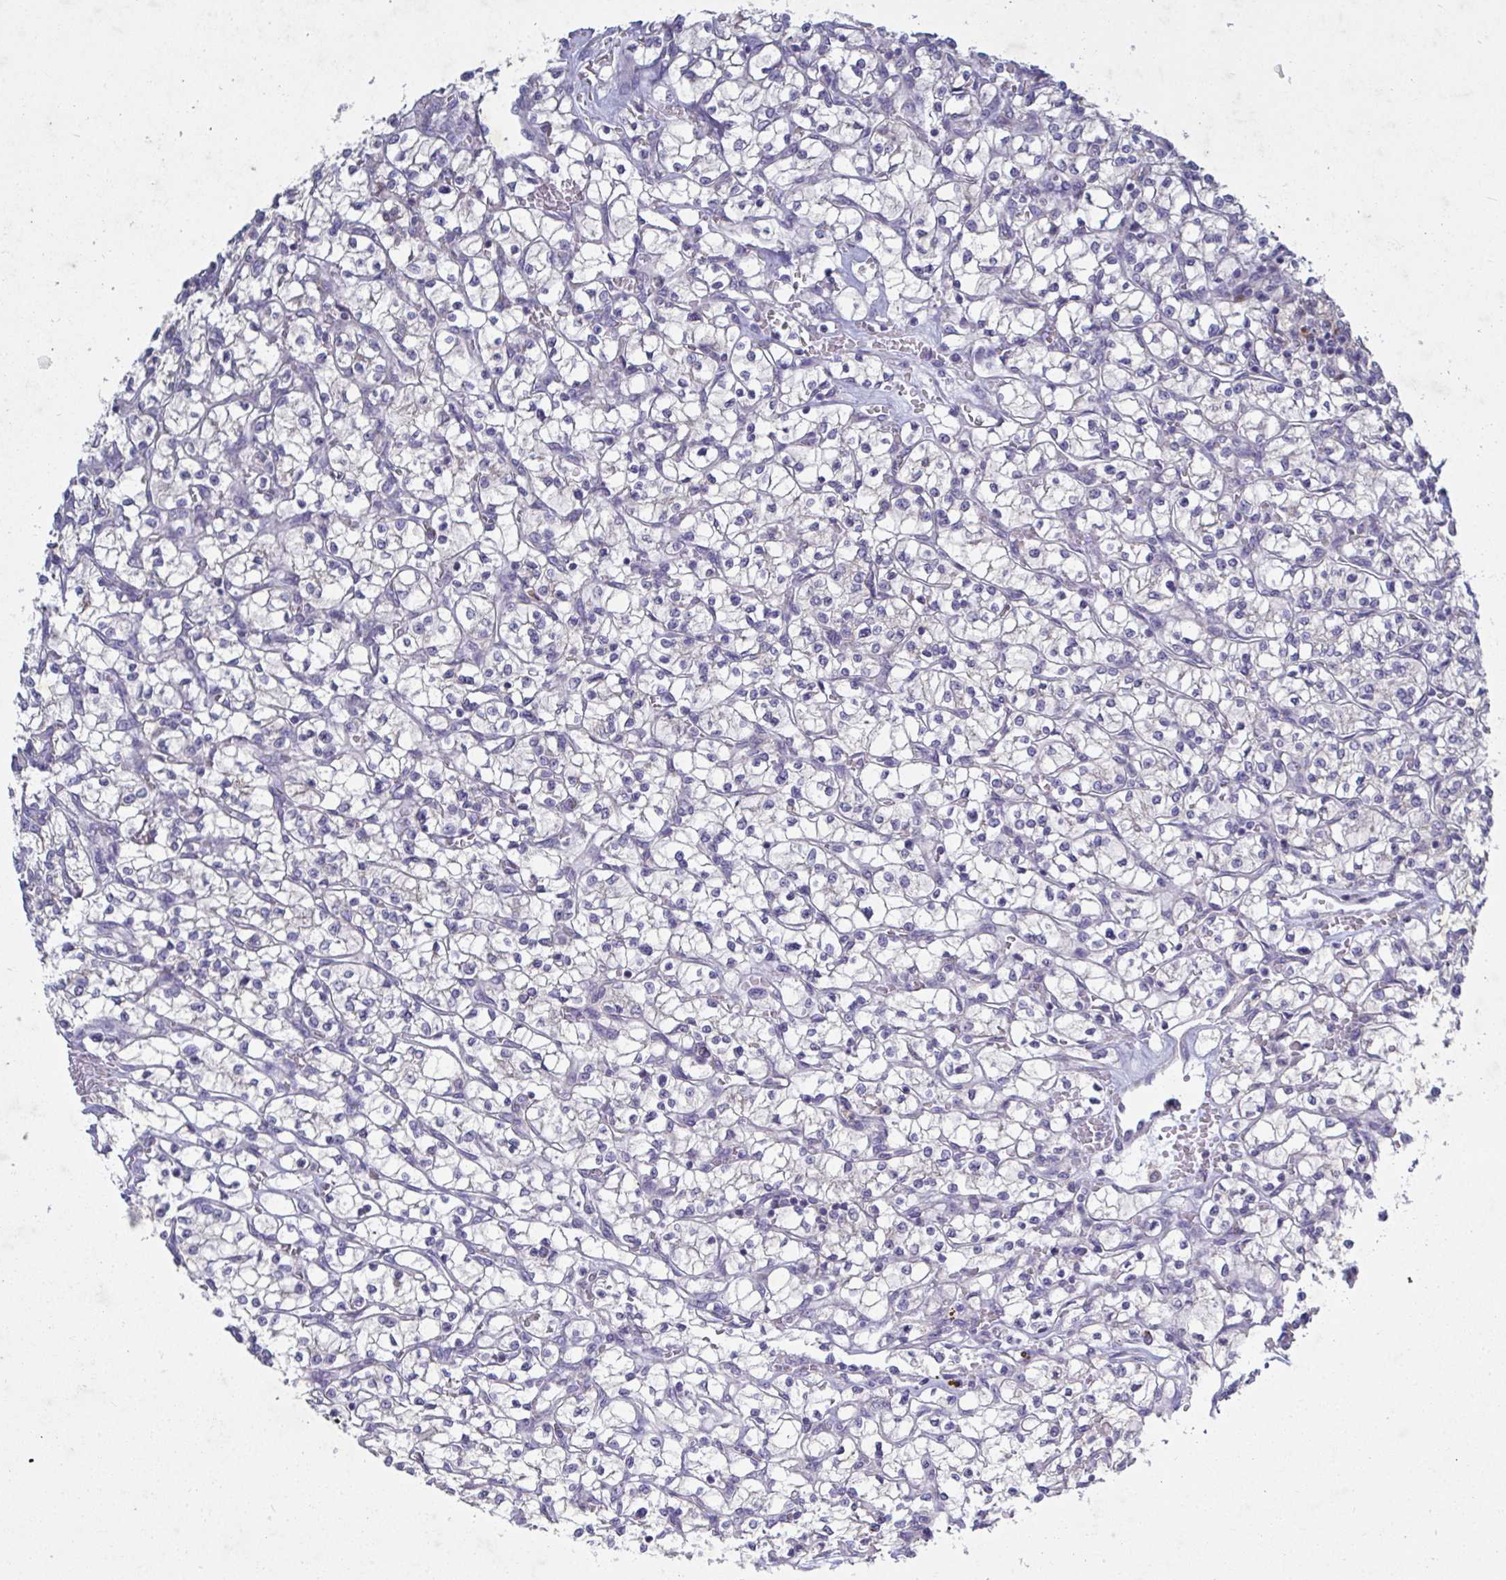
{"staining": {"intensity": "negative", "quantity": "none", "location": "none"}, "tissue": "renal cancer", "cell_type": "Tumor cells", "image_type": "cancer", "snomed": [{"axis": "morphology", "description": "Adenocarcinoma, NOS"}, {"axis": "topography", "description": "Kidney"}], "caption": "Renal cancer was stained to show a protein in brown. There is no significant expression in tumor cells.", "gene": "GALNT13", "patient": {"sex": "female", "age": 64}}